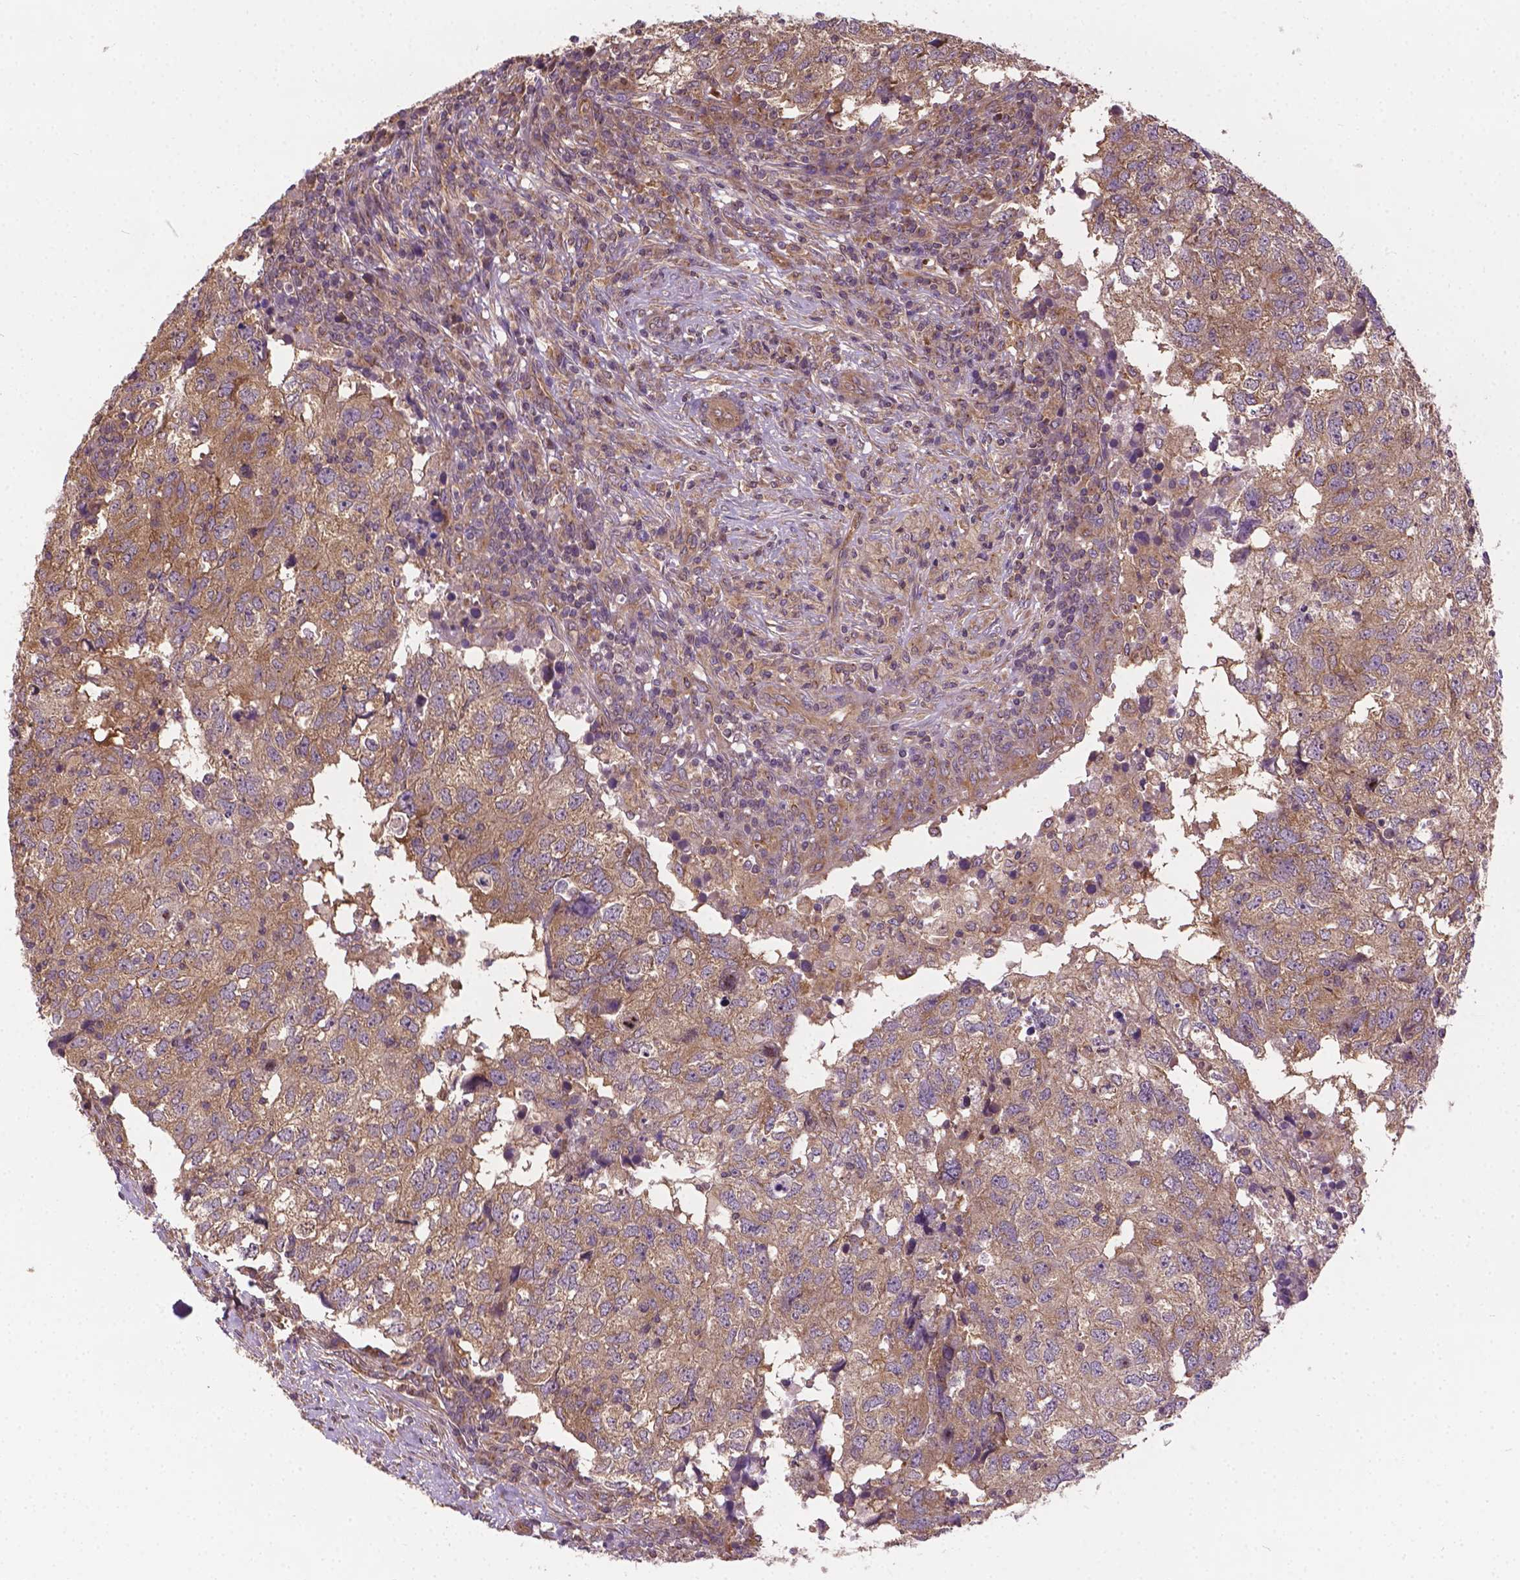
{"staining": {"intensity": "weak", "quantity": ">75%", "location": "cytoplasmic/membranous"}, "tissue": "breast cancer", "cell_type": "Tumor cells", "image_type": "cancer", "snomed": [{"axis": "morphology", "description": "Duct carcinoma"}, {"axis": "topography", "description": "Breast"}], "caption": "Human breast cancer stained with a brown dye shows weak cytoplasmic/membranous positive staining in approximately >75% of tumor cells.", "gene": "MZT1", "patient": {"sex": "female", "age": 30}}